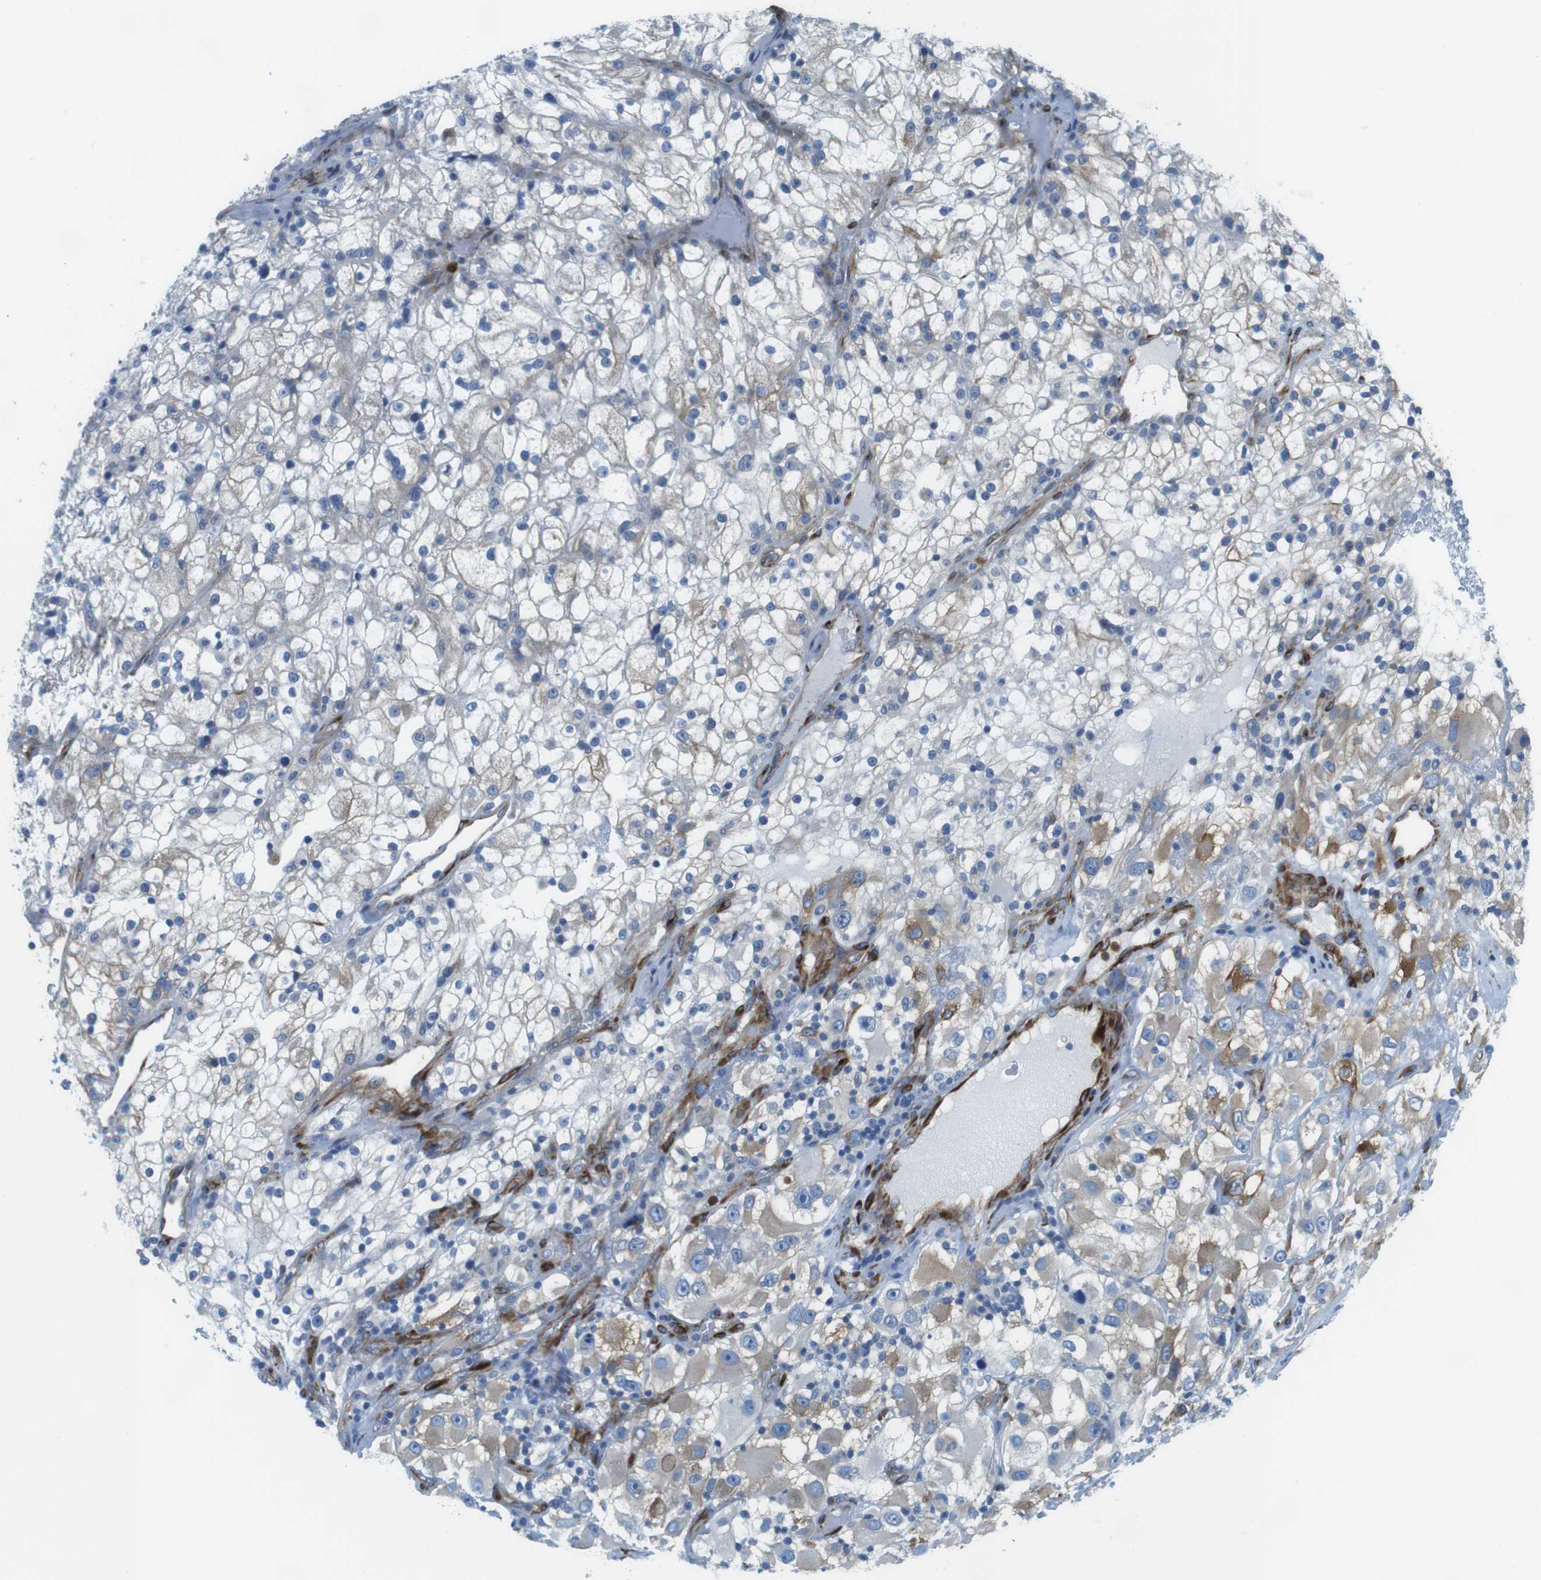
{"staining": {"intensity": "weak", "quantity": "25%-75%", "location": "cytoplasmic/membranous"}, "tissue": "renal cancer", "cell_type": "Tumor cells", "image_type": "cancer", "snomed": [{"axis": "morphology", "description": "Adenocarcinoma, NOS"}, {"axis": "topography", "description": "Kidney"}], "caption": "A low amount of weak cytoplasmic/membranous expression is present in about 25%-75% of tumor cells in adenocarcinoma (renal) tissue. (Stains: DAB in brown, nuclei in blue, Microscopy: brightfield microscopy at high magnification).", "gene": "EMP2", "patient": {"sex": "female", "age": 52}}